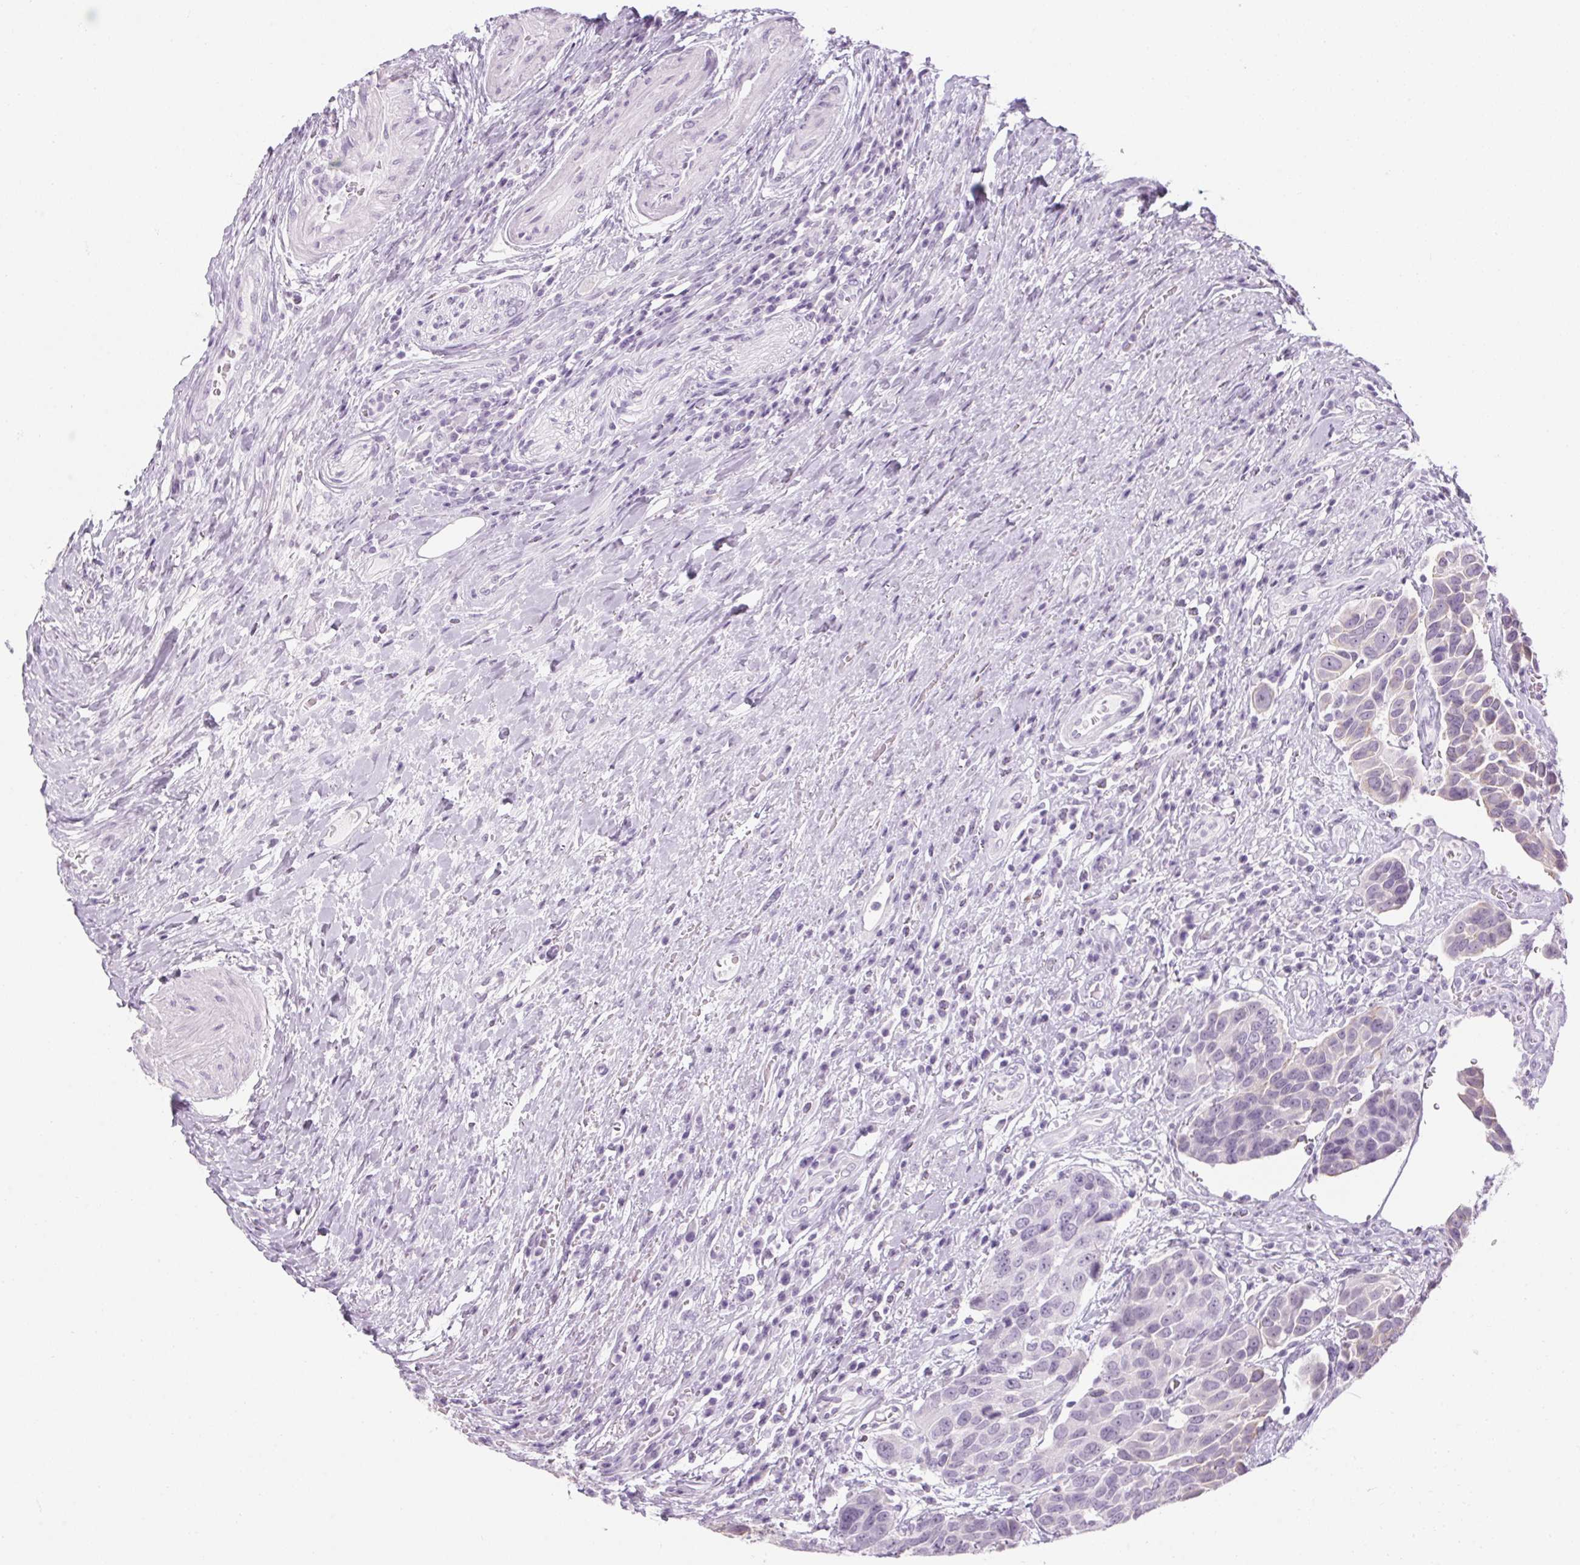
{"staining": {"intensity": "weak", "quantity": "<25%", "location": "cytoplasmic/membranous"}, "tissue": "urothelial cancer", "cell_type": "Tumor cells", "image_type": "cancer", "snomed": [{"axis": "morphology", "description": "Urothelial carcinoma, High grade"}, {"axis": "topography", "description": "Urinary bladder"}], "caption": "Micrograph shows no significant protein staining in tumor cells of urothelial cancer.", "gene": "RPTN", "patient": {"sex": "female", "age": 70}}